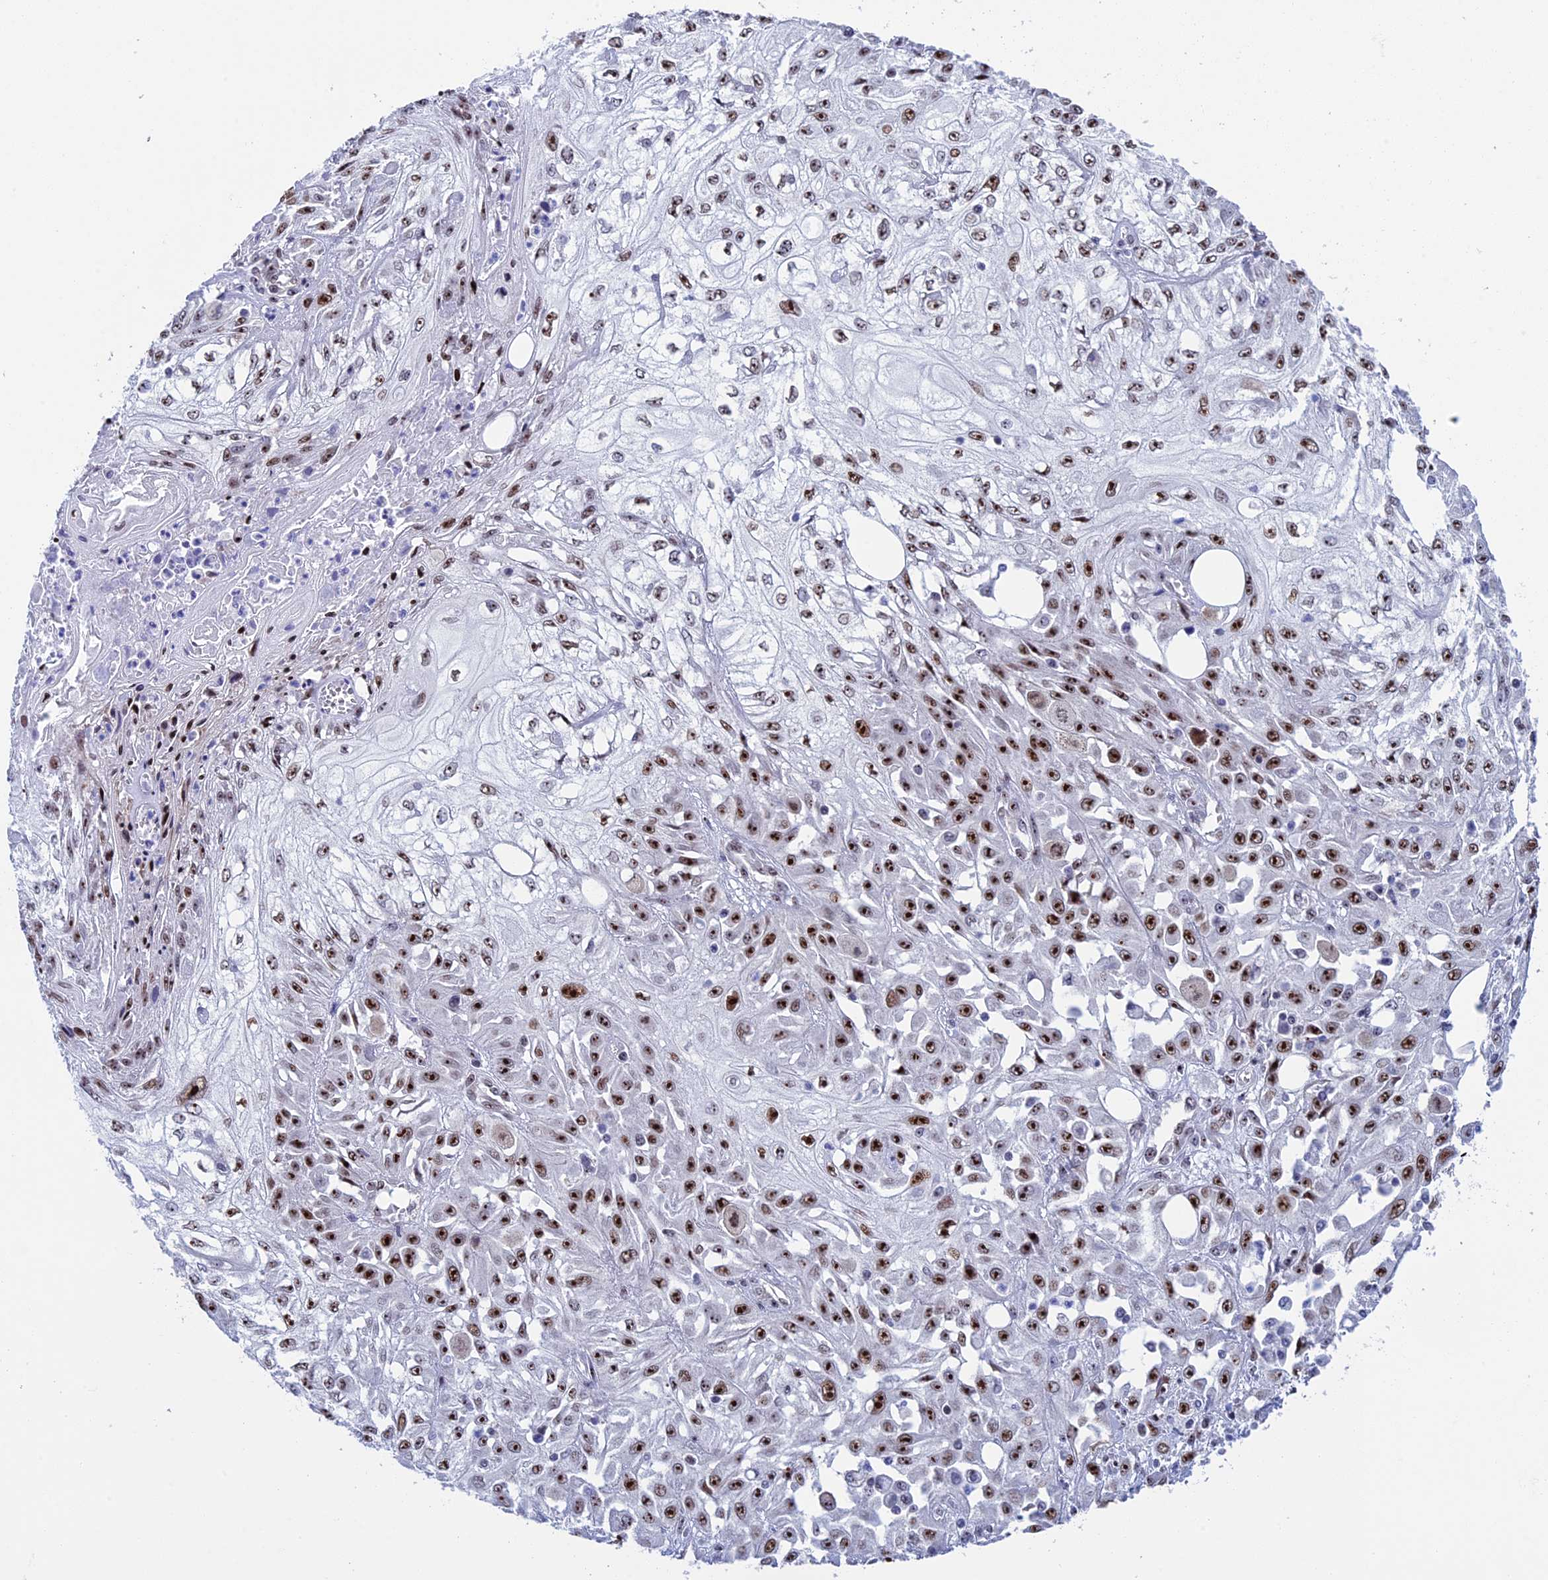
{"staining": {"intensity": "strong", "quantity": ">75%", "location": "nuclear"}, "tissue": "skin cancer", "cell_type": "Tumor cells", "image_type": "cancer", "snomed": [{"axis": "morphology", "description": "Squamous cell carcinoma, NOS"}, {"axis": "morphology", "description": "Squamous cell carcinoma, metastatic, NOS"}, {"axis": "topography", "description": "Skin"}, {"axis": "topography", "description": "Lymph node"}], "caption": "Protein expression analysis of squamous cell carcinoma (skin) shows strong nuclear expression in about >75% of tumor cells. (IHC, brightfield microscopy, high magnification).", "gene": "CCDC86", "patient": {"sex": "male", "age": 75}}